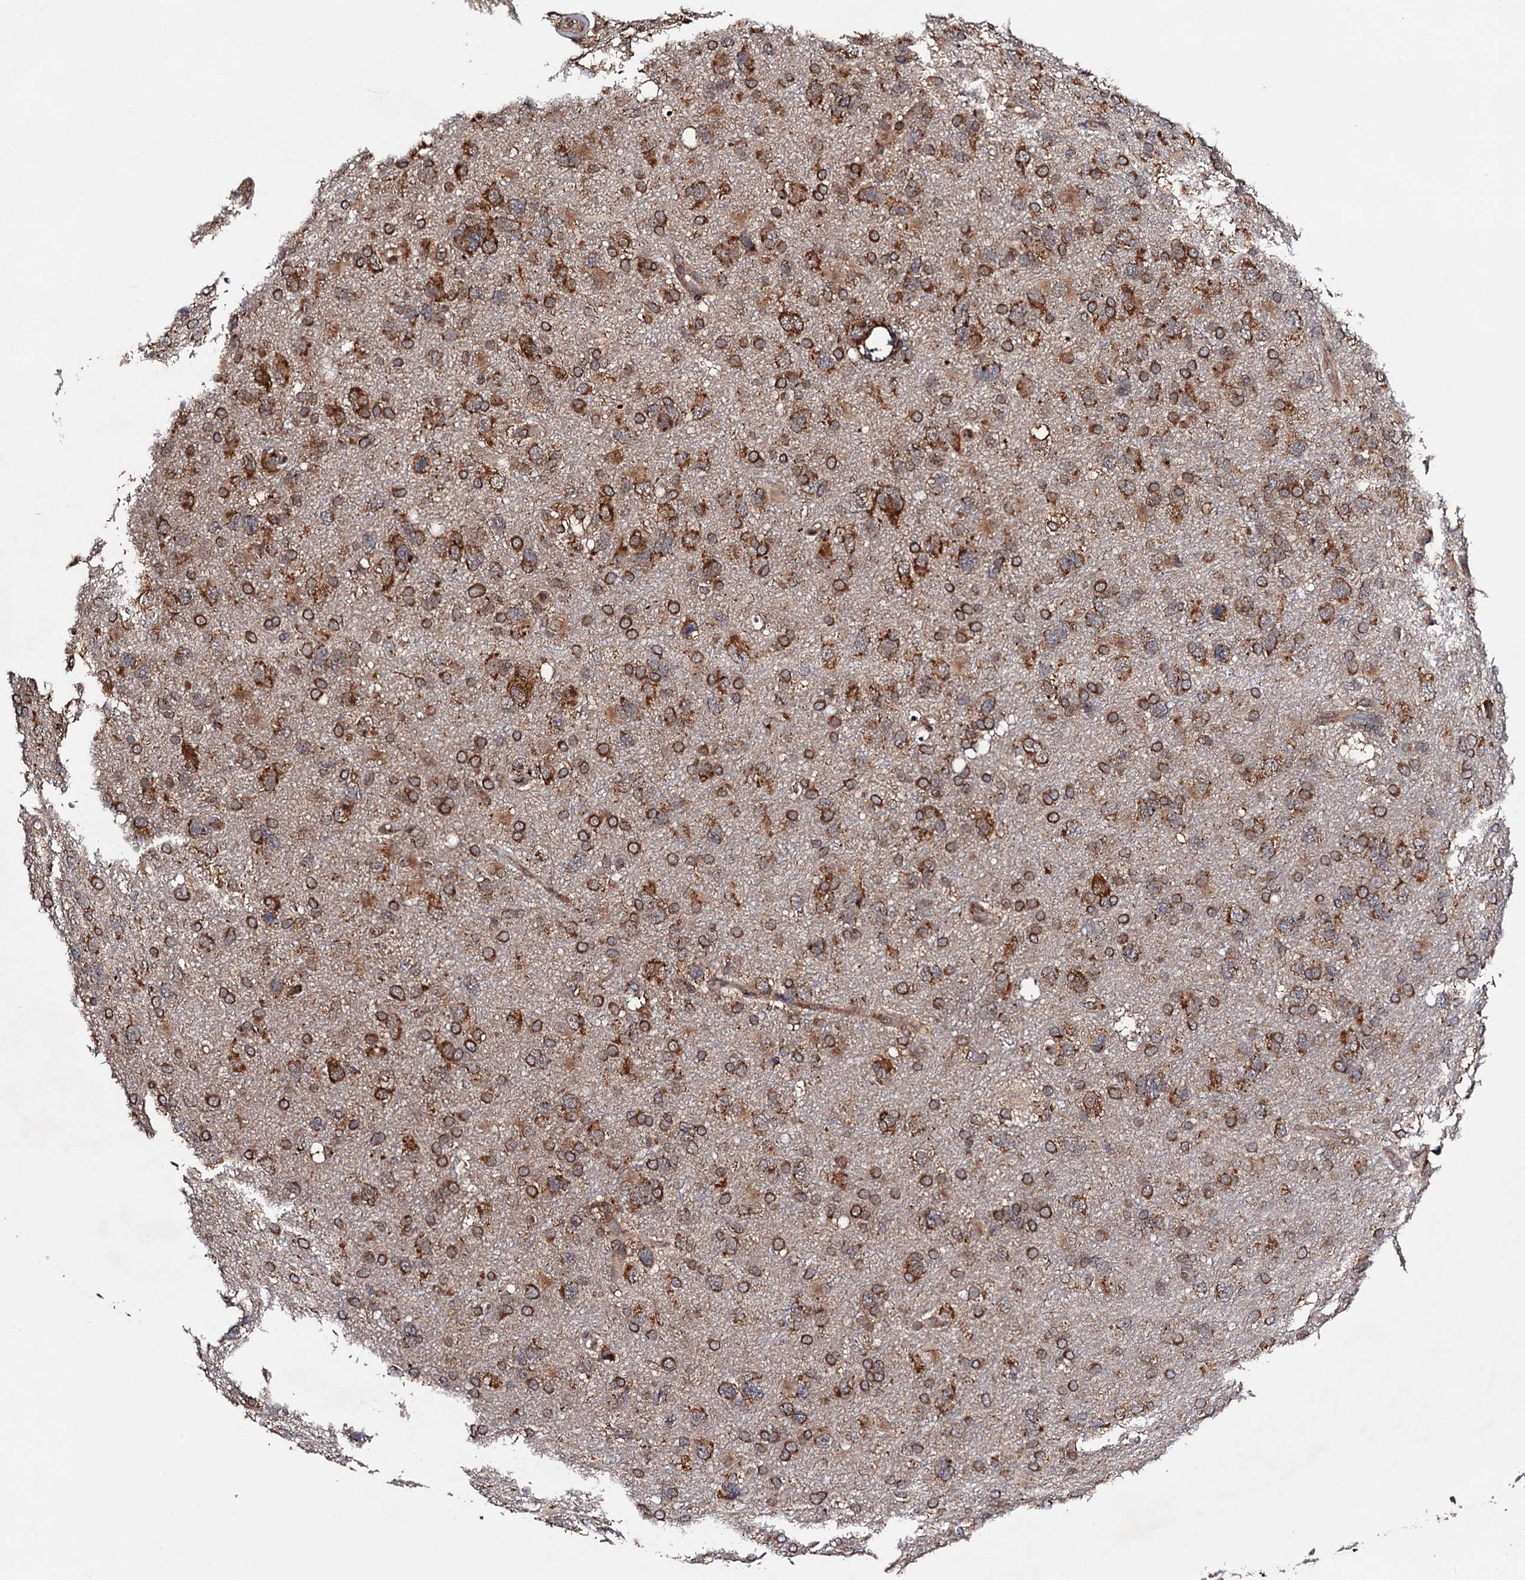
{"staining": {"intensity": "strong", "quantity": ">75%", "location": "cytoplasmic/membranous"}, "tissue": "glioma", "cell_type": "Tumor cells", "image_type": "cancer", "snomed": [{"axis": "morphology", "description": "Glioma, malignant, High grade"}, {"axis": "topography", "description": "Brain"}], "caption": "Protein analysis of glioma tissue demonstrates strong cytoplasmic/membranous staining in about >75% of tumor cells.", "gene": "NAA16", "patient": {"sex": "male", "age": 61}}